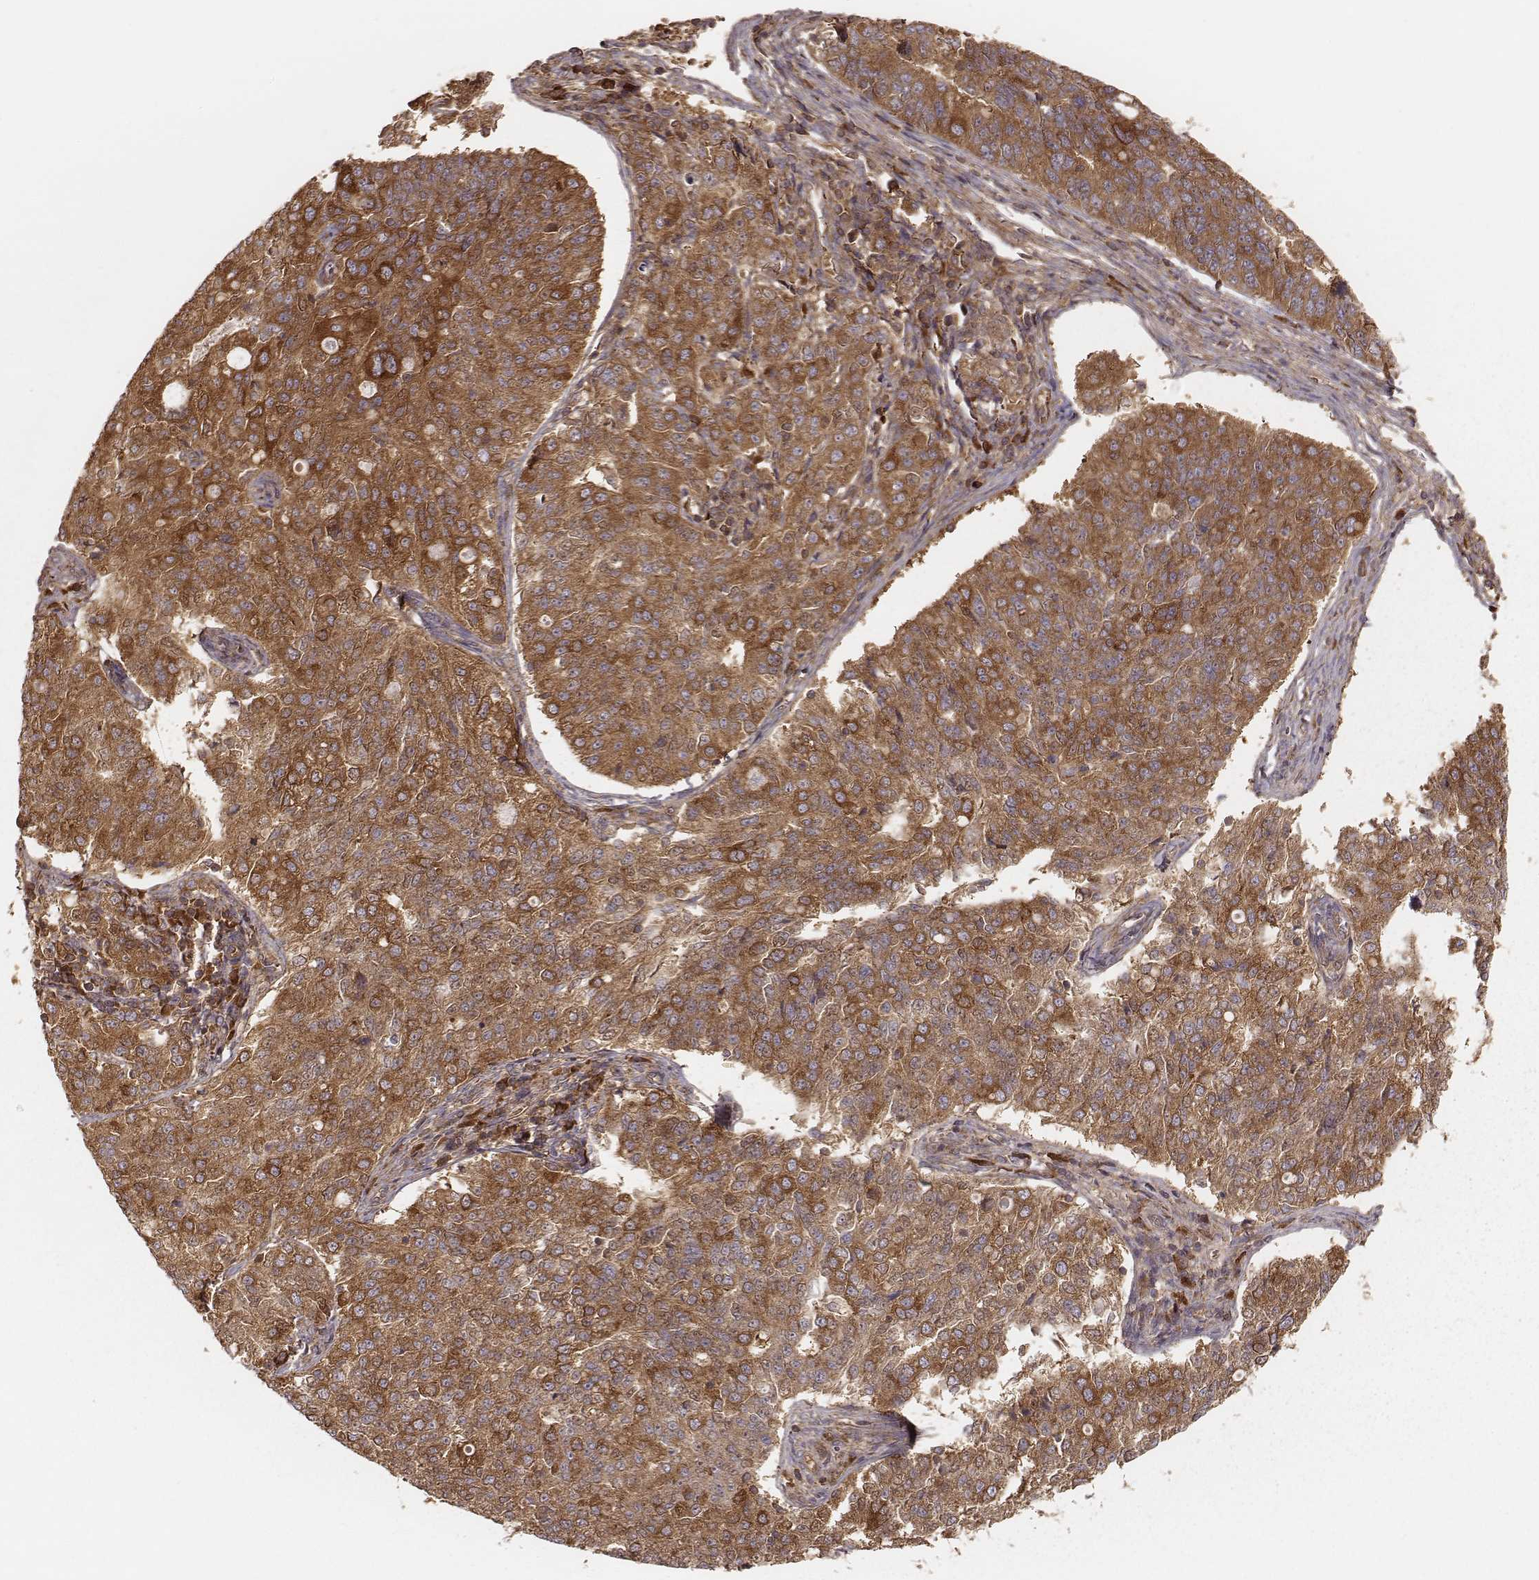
{"staining": {"intensity": "moderate", "quantity": ">75%", "location": "cytoplasmic/membranous"}, "tissue": "endometrial cancer", "cell_type": "Tumor cells", "image_type": "cancer", "snomed": [{"axis": "morphology", "description": "Adenocarcinoma, NOS"}, {"axis": "topography", "description": "Endometrium"}], "caption": "This image exhibits immunohistochemistry staining of human endometrial cancer (adenocarcinoma), with medium moderate cytoplasmic/membranous expression in approximately >75% of tumor cells.", "gene": "CARS1", "patient": {"sex": "female", "age": 43}}